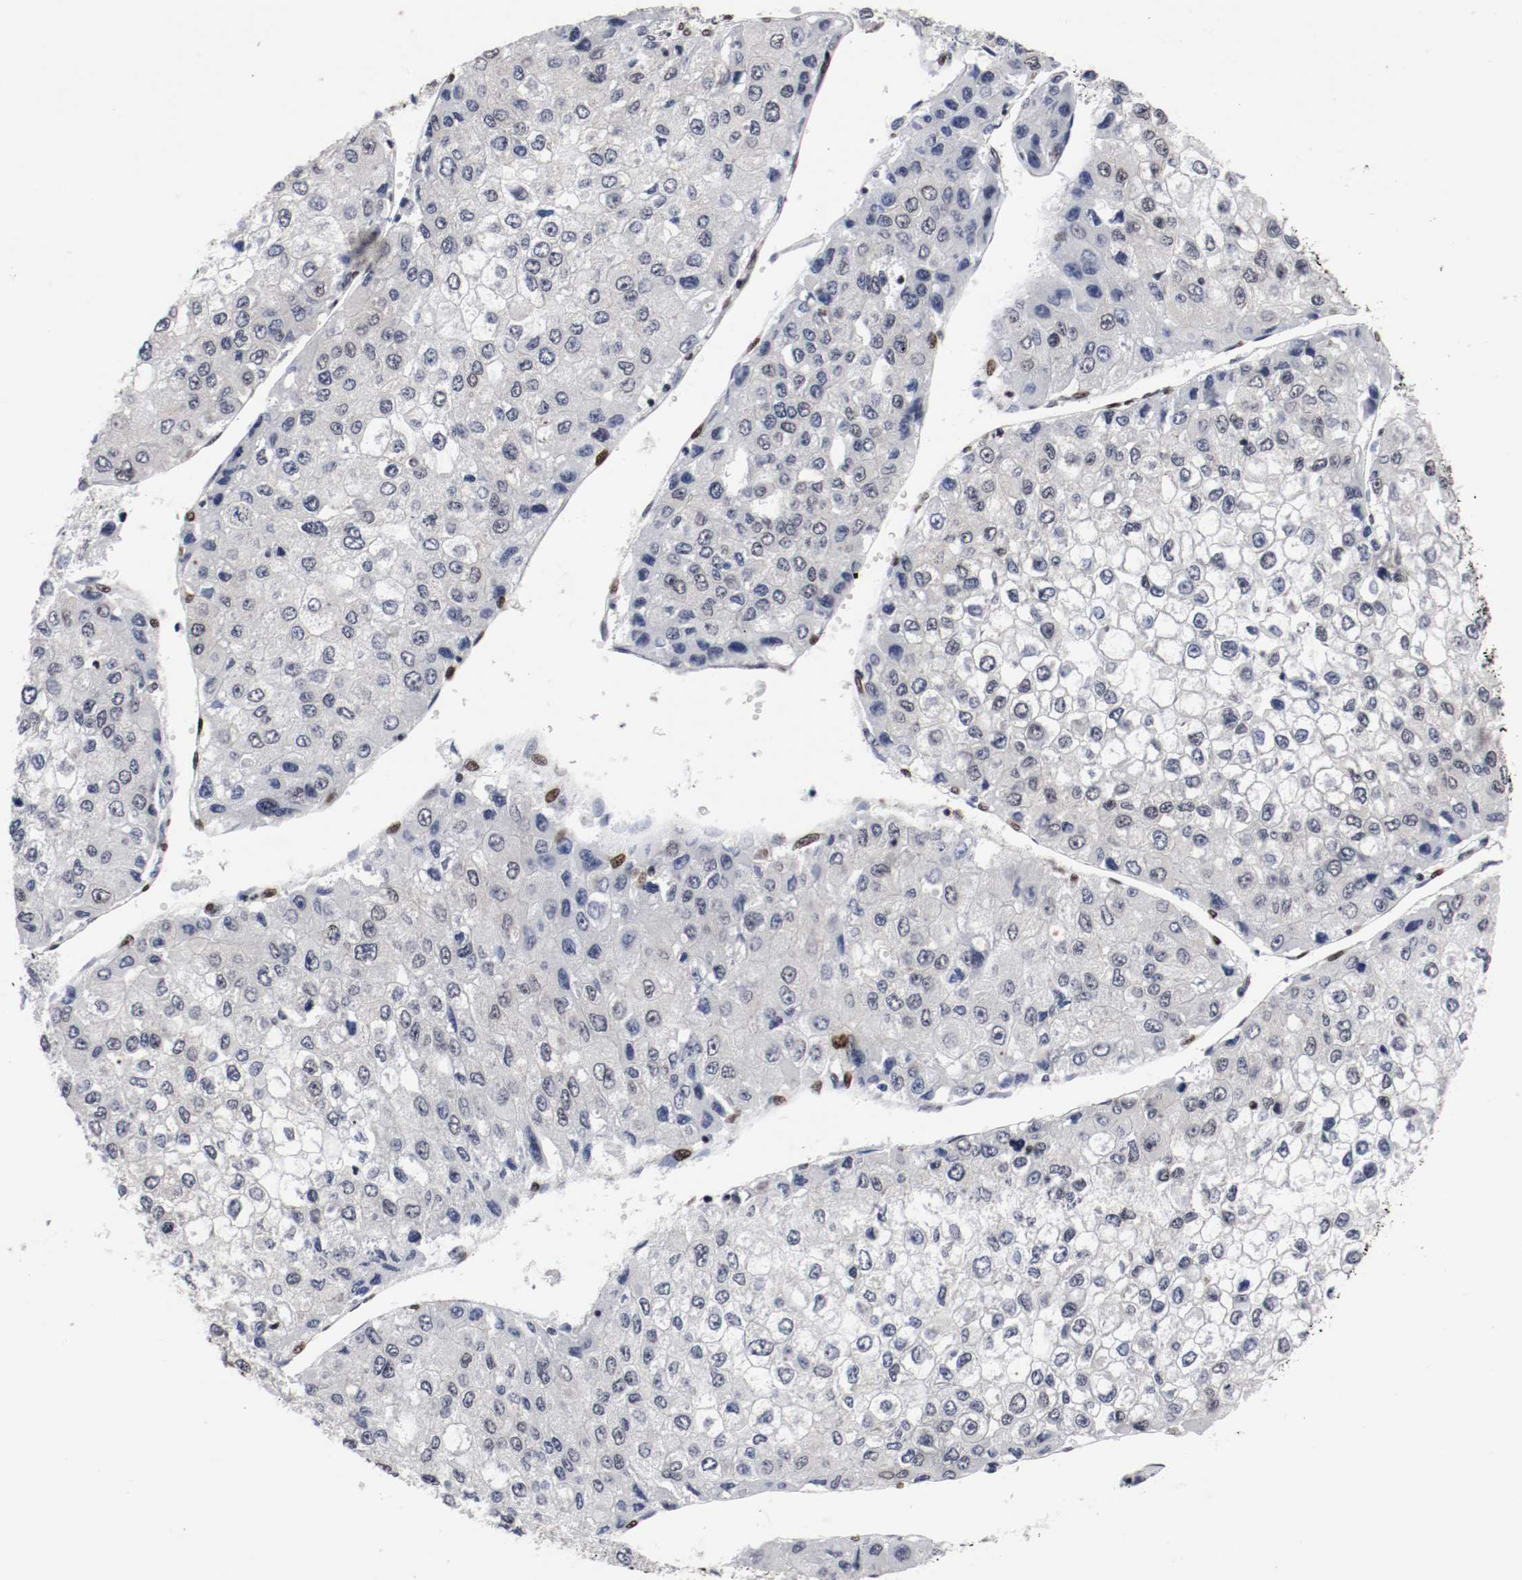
{"staining": {"intensity": "negative", "quantity": "none", "location": "none"}, "tissue": "liver cancer", "cell_type": "Tumor cells", "image_type": "cancer", "snomed": [{"axis": "morphology", "description": "Carcinoma, Hepatocellular, NOS"}, {"axis": "topography", "description": "Liver"}], "caption": "This is an immunohistochemistry histopathology image of liver hepatocellular carcinoma. There is no positivity in tumor cells.", "gene": "MEF2D", "patient": {"sex": "female", "age": 66}}